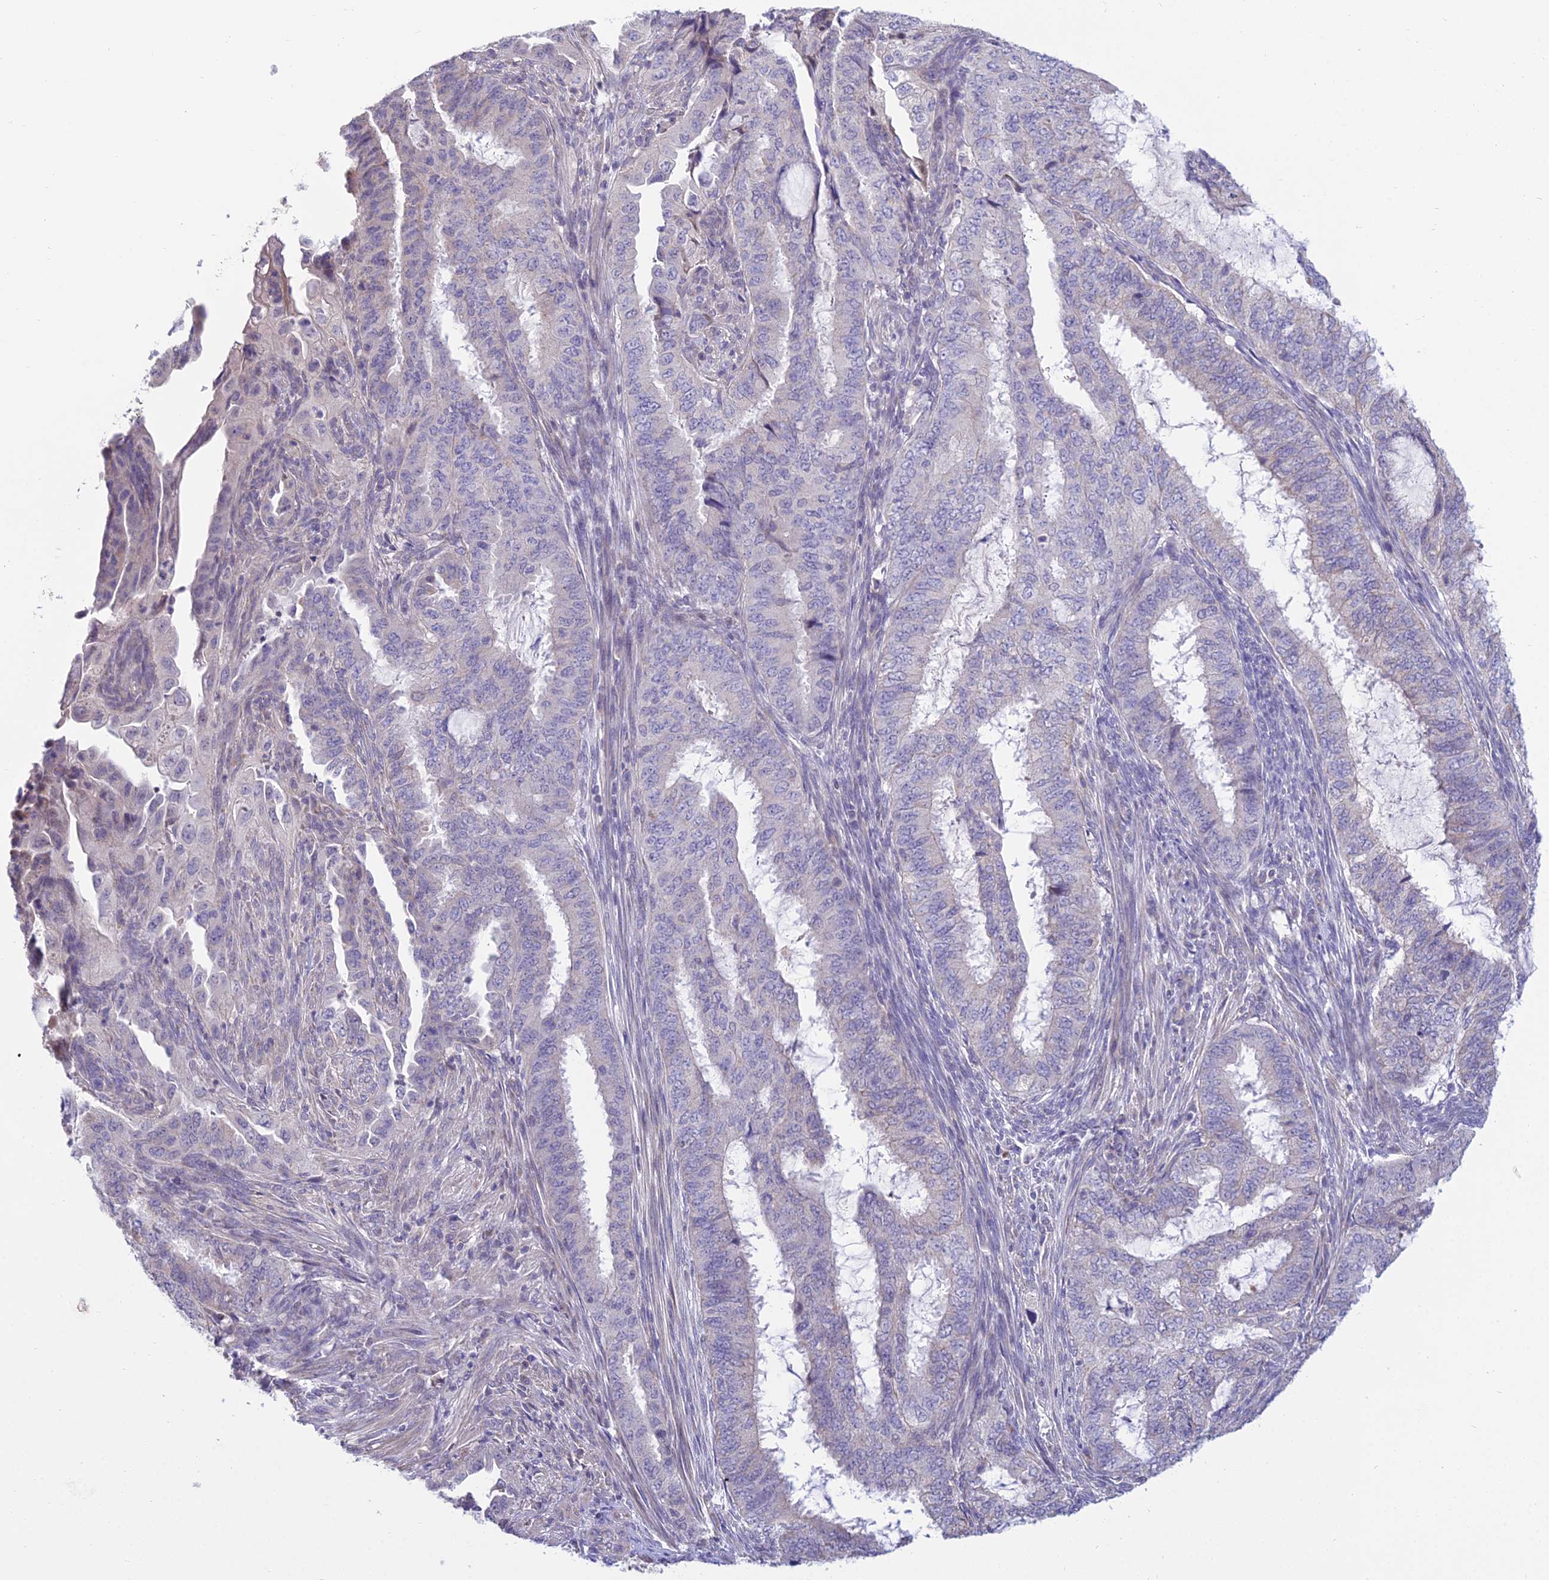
{"staining": {"intensity": "negative", "quantity": "none", "location": "none"}, "tissue": "endometrial cancer", "cell_type": "Tumor cells", "image_type": "cancer", "snomed": [{"axis": "morphology", "description": "Adenocarcinoma, NOS"}, {"axis": "topography", "description": "Endometrium"}], "caption": "Immunohistochemical staining of adenocarcinoma (endometrial) displays no significant positivity in tumor cells.", "gene": "CFAP206", "patient": {"sex": "female", "age": 51}}